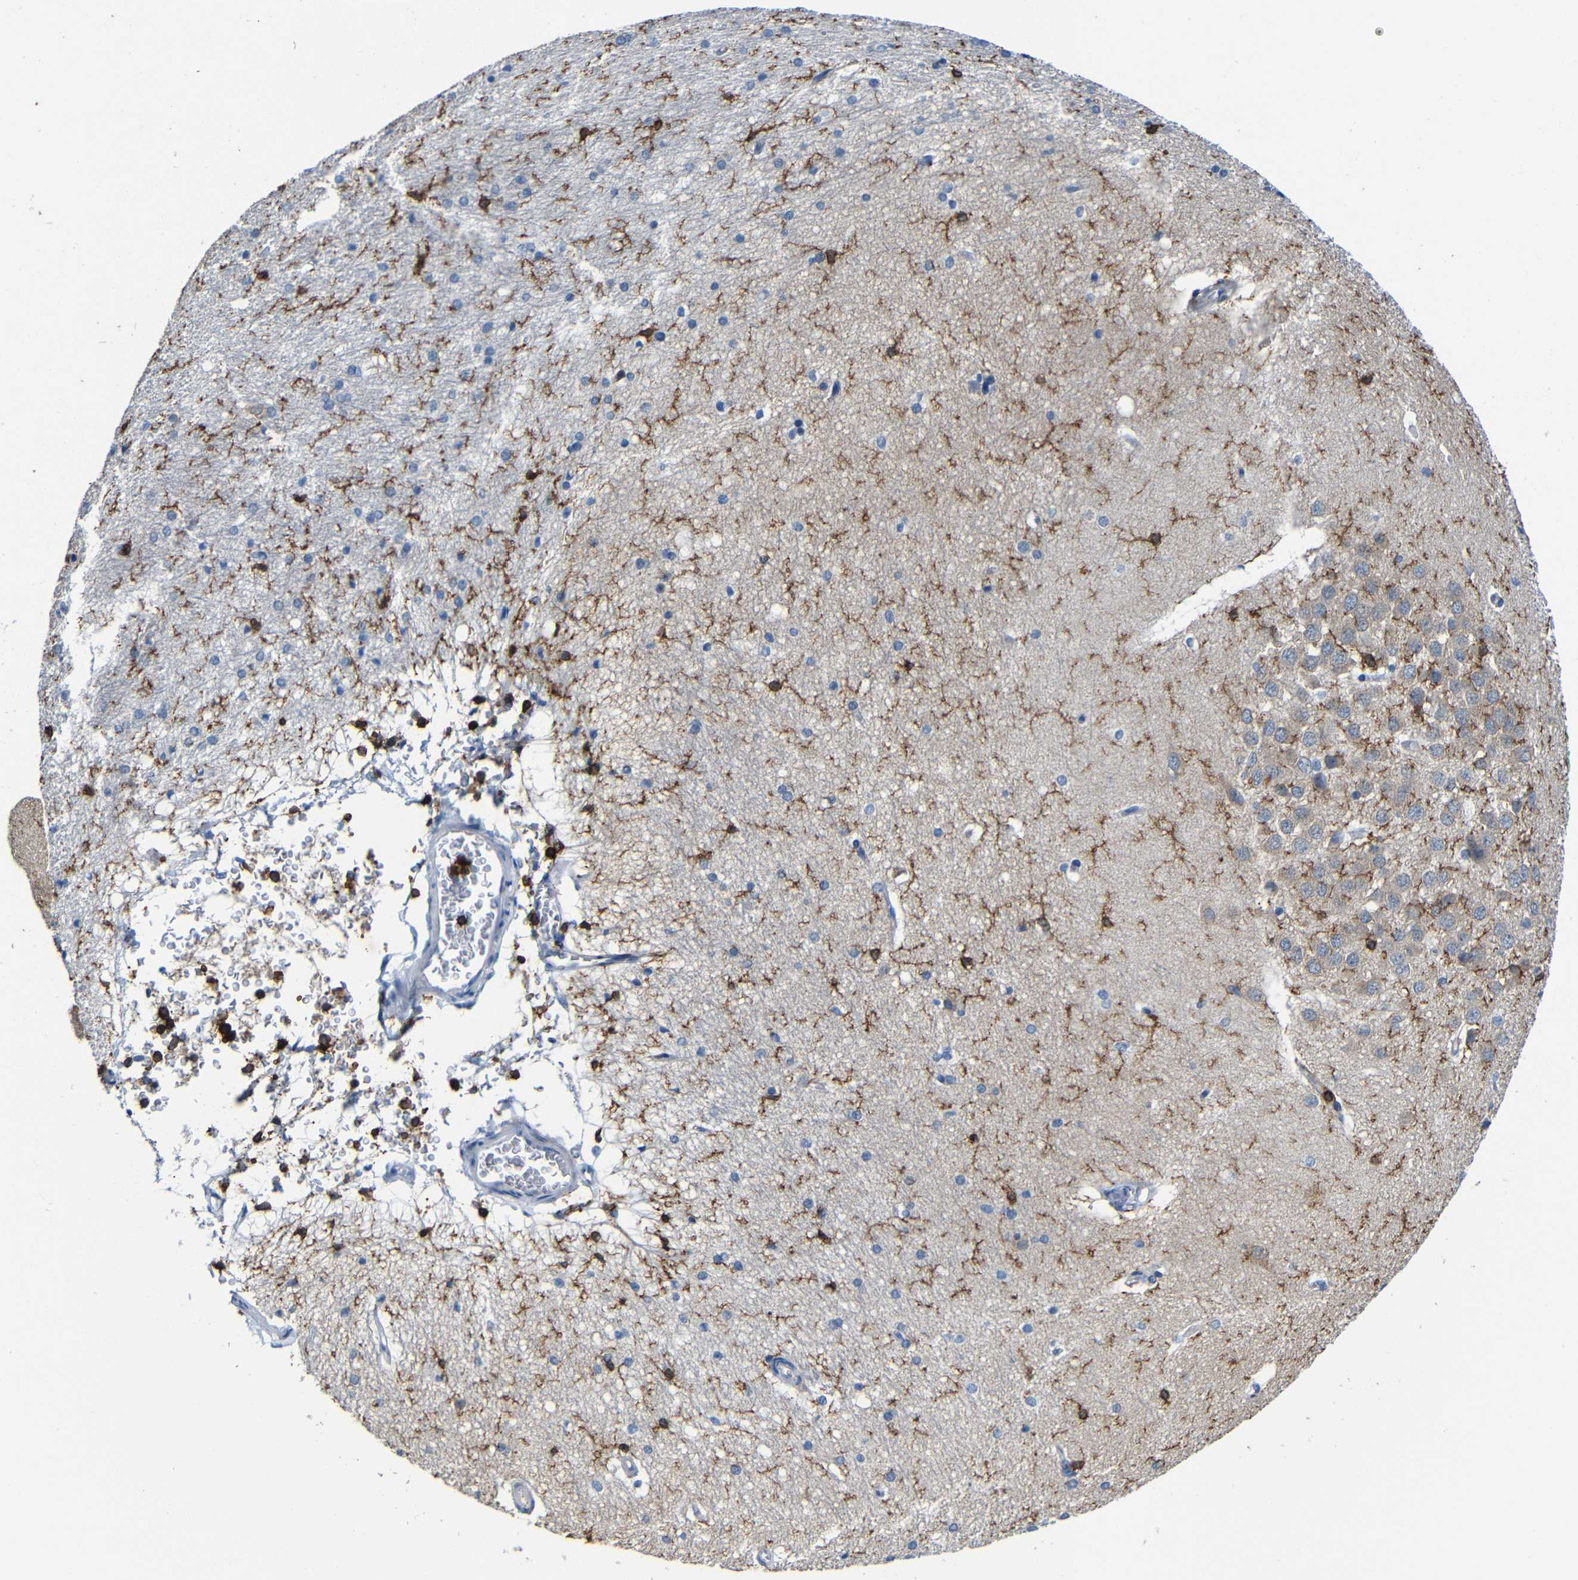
{"staining": {"intensity": "strong", "quantity": "25%-75%", "location": "cytoplasmic/membranous"}, "tissue": "hippocampus", "cell_type": "Glial cells", "image_type": "normal", "snomed": [{"axis": "morphology", "description": "Normal tissue, NOS"}, {"axis": "topography", "description": "Hippocampus"}], "caption": "Immunohistochemical staining of benign hippocampus exhibits strong cytoplasmic/membranous protein expression in approximately 25%-75% of glial cells.", "gene": "P2RY12", "patient": {"sex": "female", "age": 19}}